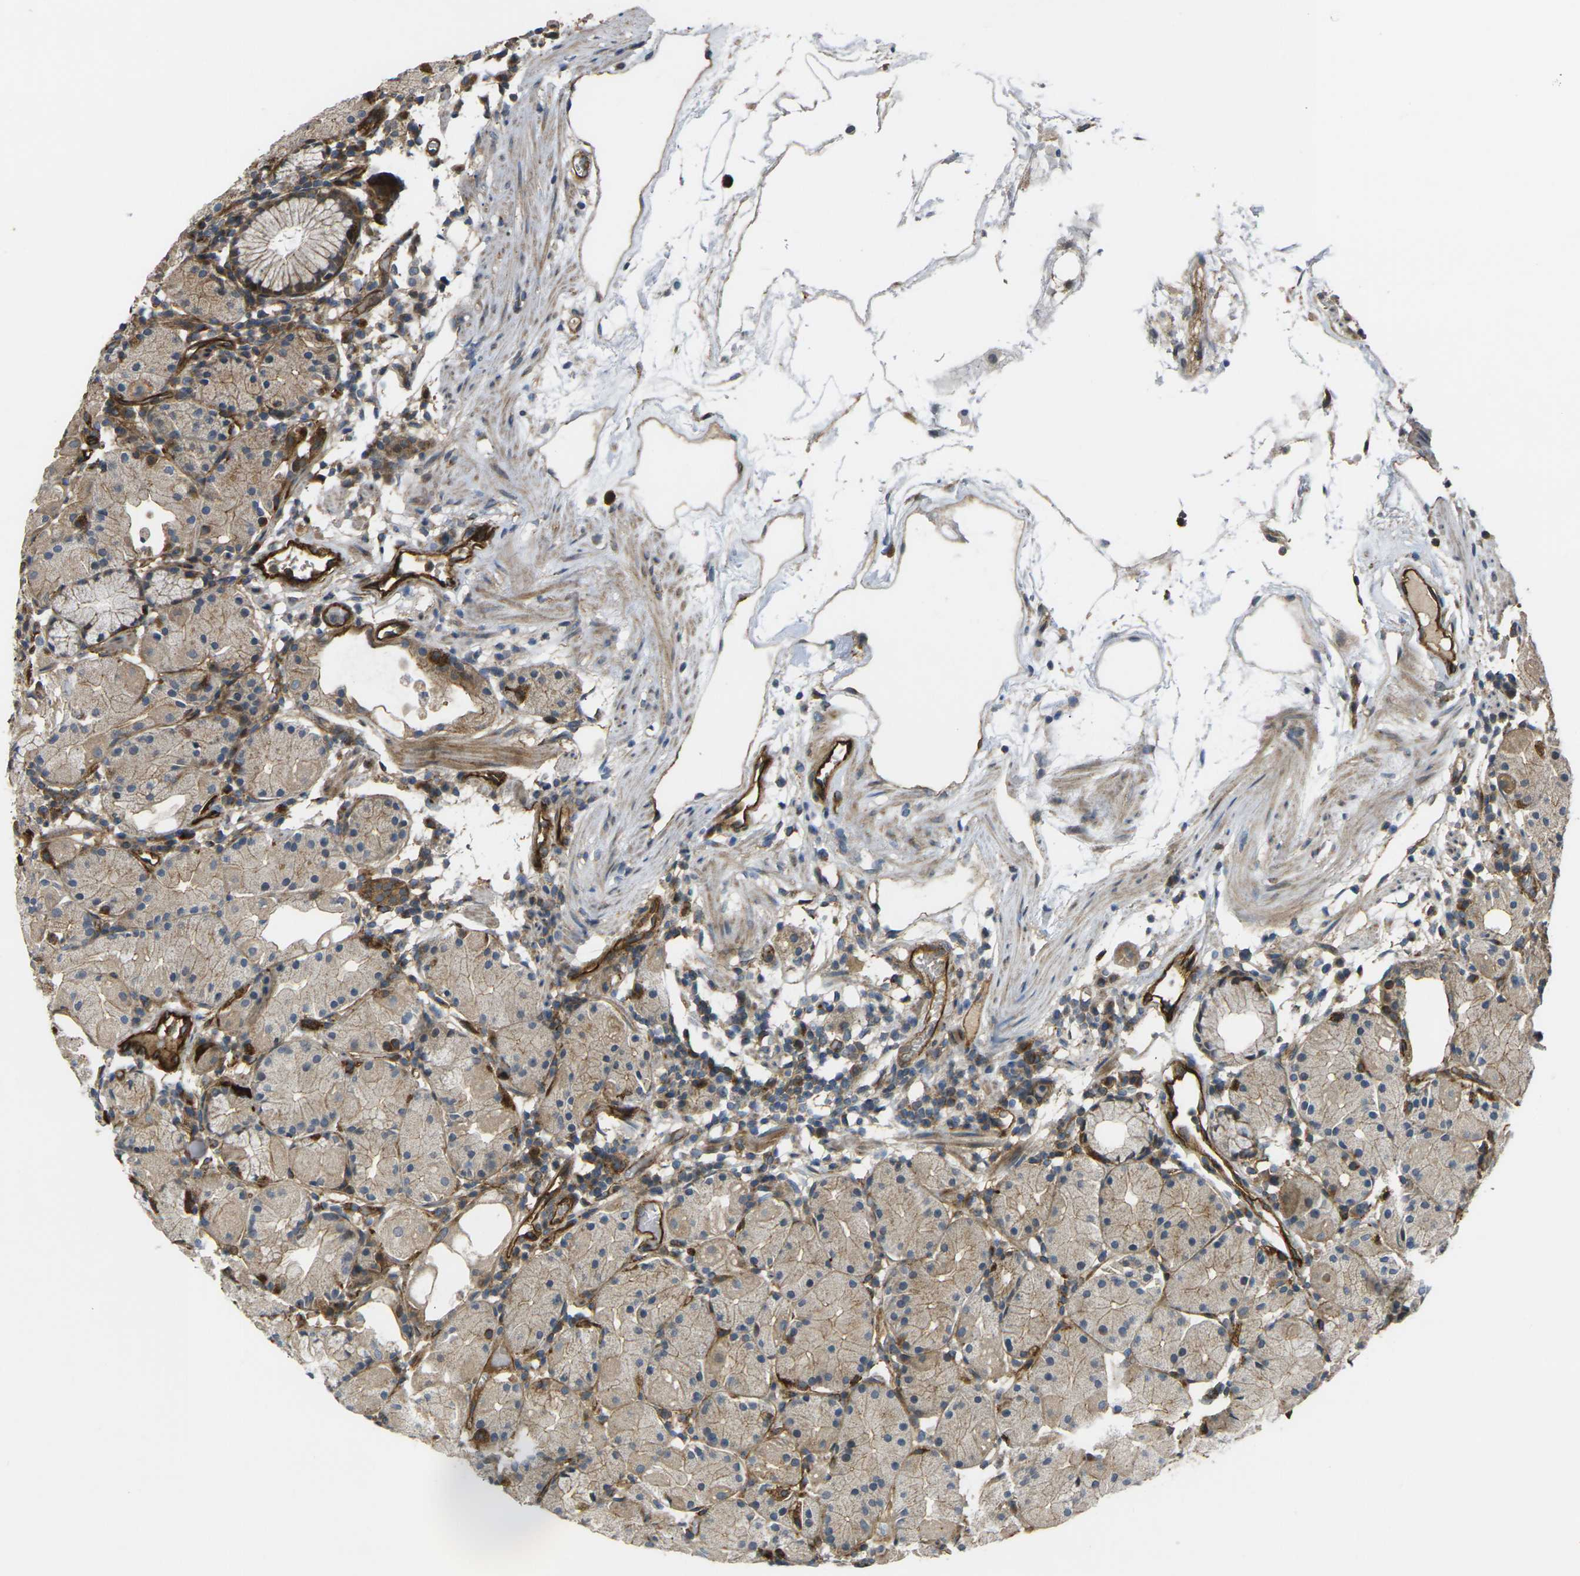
{"staining": {"intensity": "moderate", "quantity": ">75%", "location": "cytoplasmic/membranous,nuclear"}, "tissue": "stomach", "cell_type": "Glandular cells", "image_type": "normal", "snomed": [{"axis": "morphology", "description": "Normal tissue, NOS"}, {"axis": "topography", "description": "Stomach"}, {"axis": "topography", "description": "Stomach, lower"}], "caption": "Protein expression by immunohistochemistry displays moderate cytoplasmic/membranous,nuclear staining in about >75% of glandular cells in normal stomach.", "gene": "ECE1", "patient": {"sex": "female", "age": 75}}